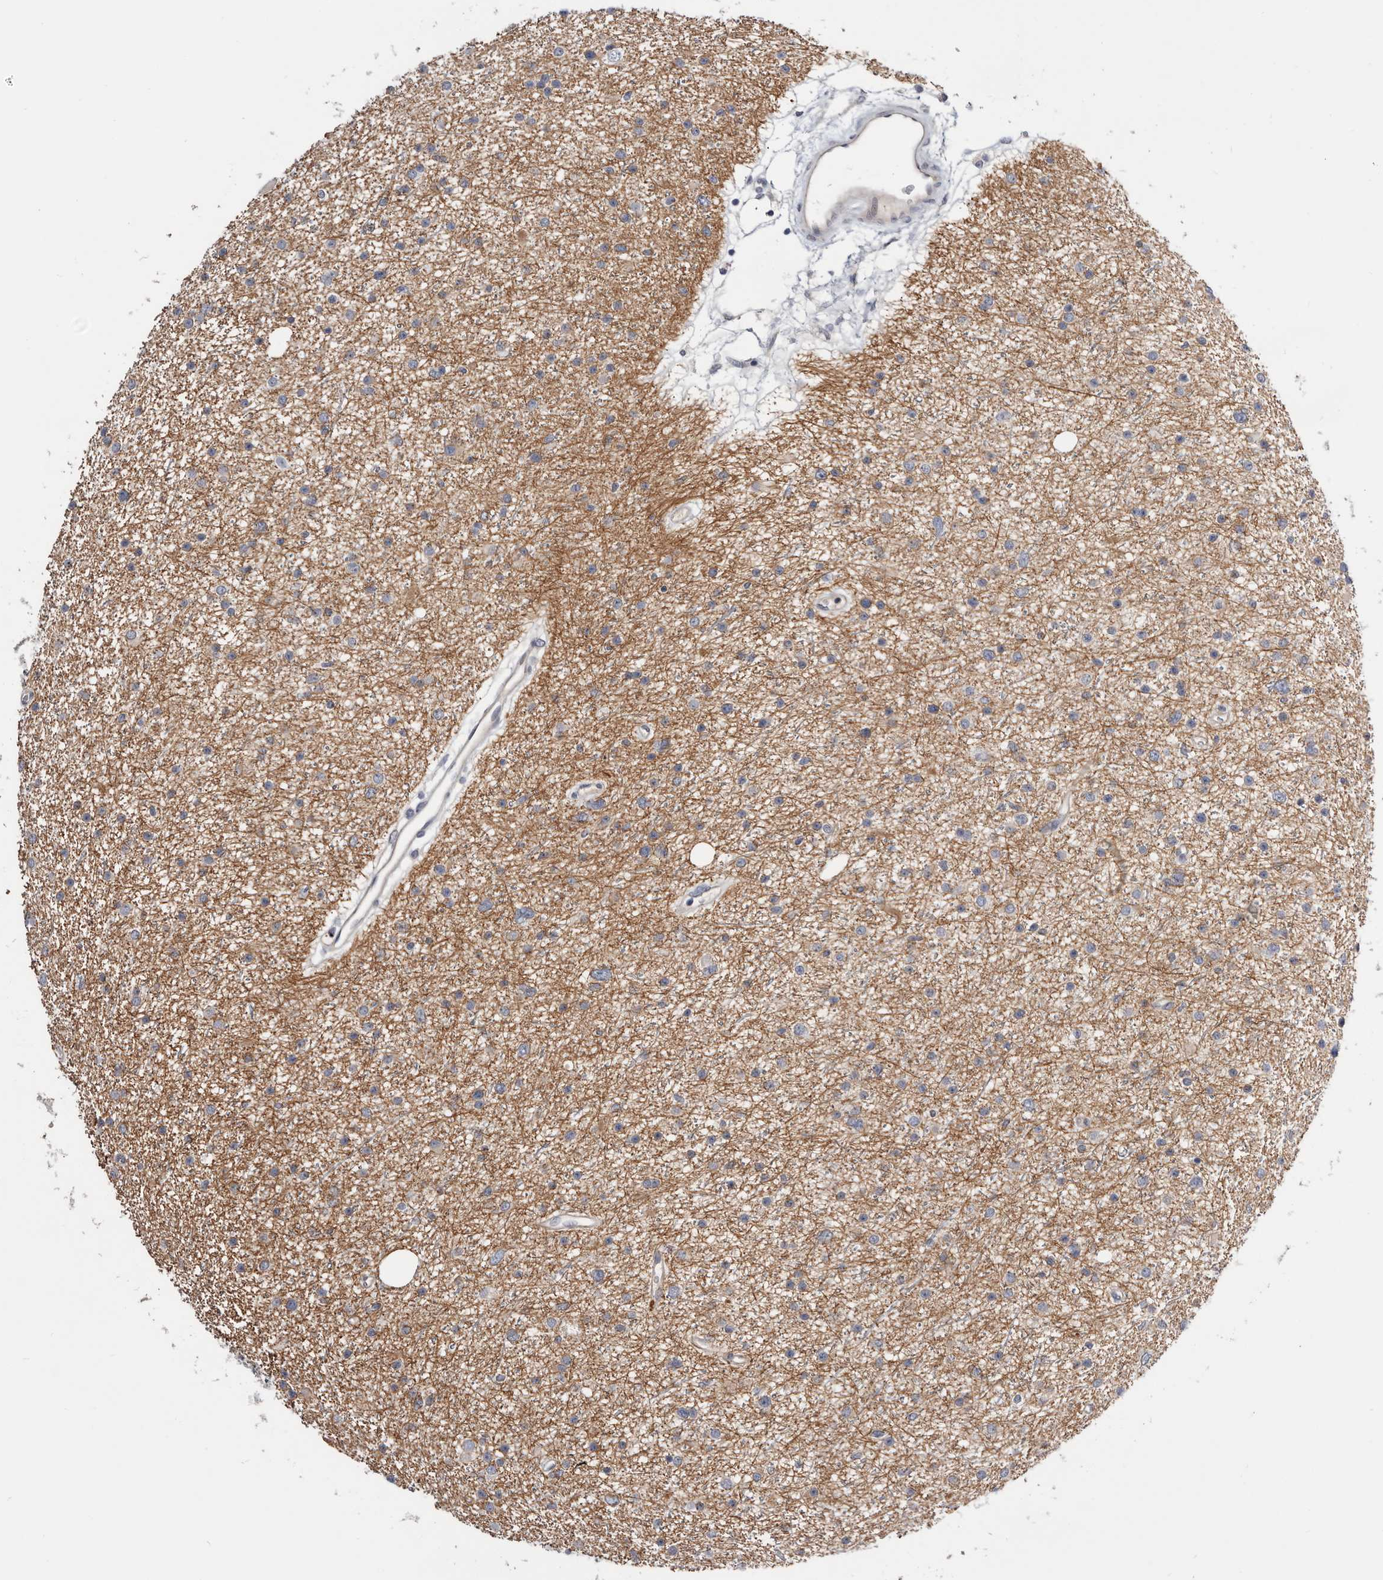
{"staining": {"intensity": "weak", "quantity": "25%-75%", "location": "cytoplasmic/membranous"}, "tissue": "glioma", "cell_type": "Tumor cells", "image_type": "cancer", "snomed": [{"axis": "morphology", "description": "Glioma, malignant, Low grade"}, {"axis": "topography", "description": "Cerebral cortex"}], "caption": "High-power microscopy captured an IHC histopathology image of low-grade glioma (malignant), revealing weak cytoplasmic/membranous staining in about 25%-75% of tumor cells.", "gene": "USH1C", "patient": {"sex": "female", "age": 39}}